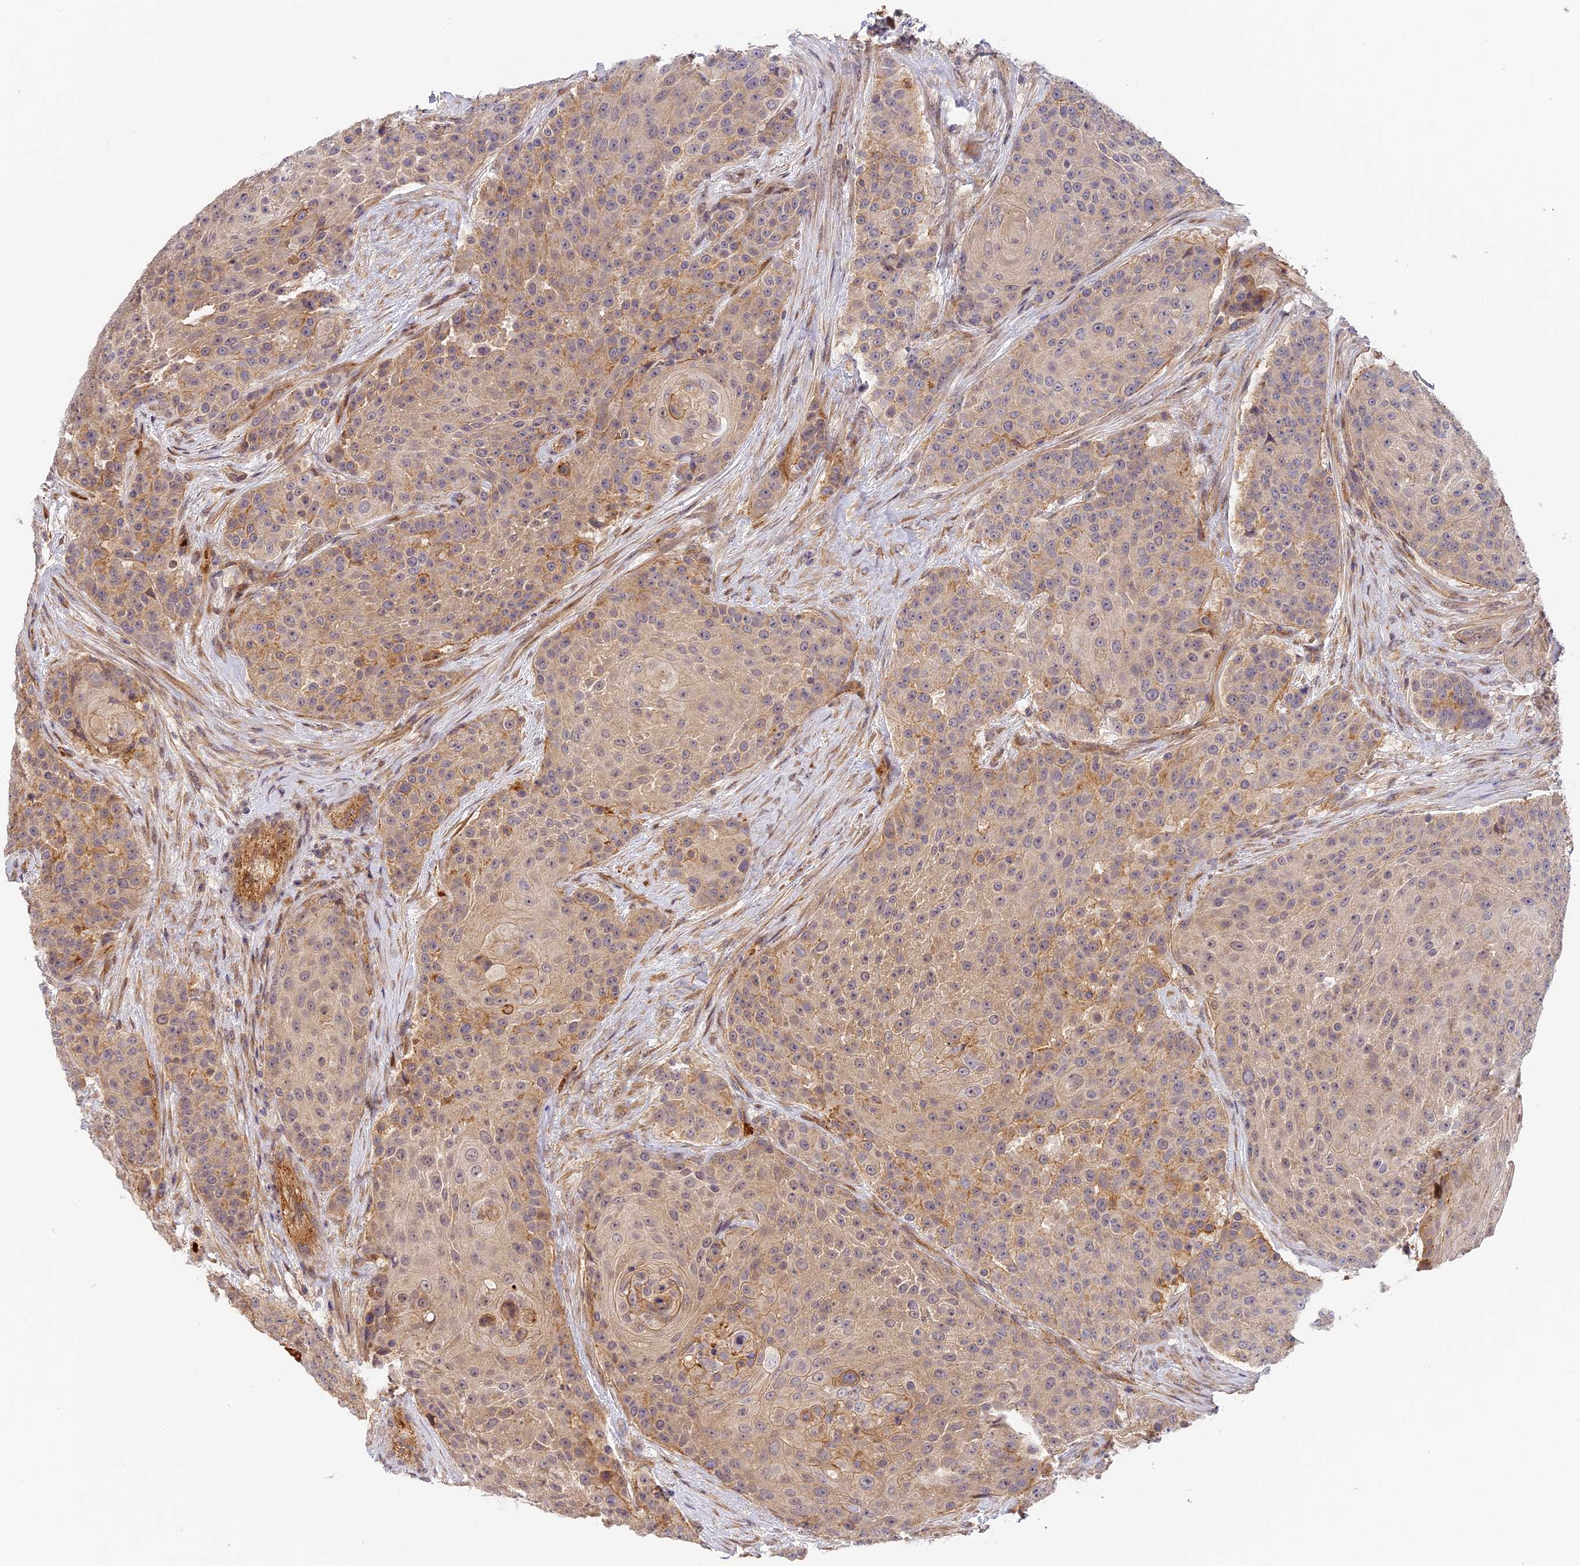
{"staining": {"intensity": "weak", "quantity": "25%-75%", "location": "cytoplasmic/membranous"}, "tissue": "urothelial cancer", "cell_type": "Tumor cells", "image_type": "cancer", "snomed": [{"axis": "morphology", "description": "Urothelial carcinoma, High grade"}, {"axis": "topography", "description": "Urinary bladder"}], "caption": "Protein expression analysis of urothelial cancer demonstrates weak cytoplasmic/membranous expression in approximately 25%-75% of tumor cells.", "gene": "MISP3", "patient": {"sex": "female", "age": 63}}